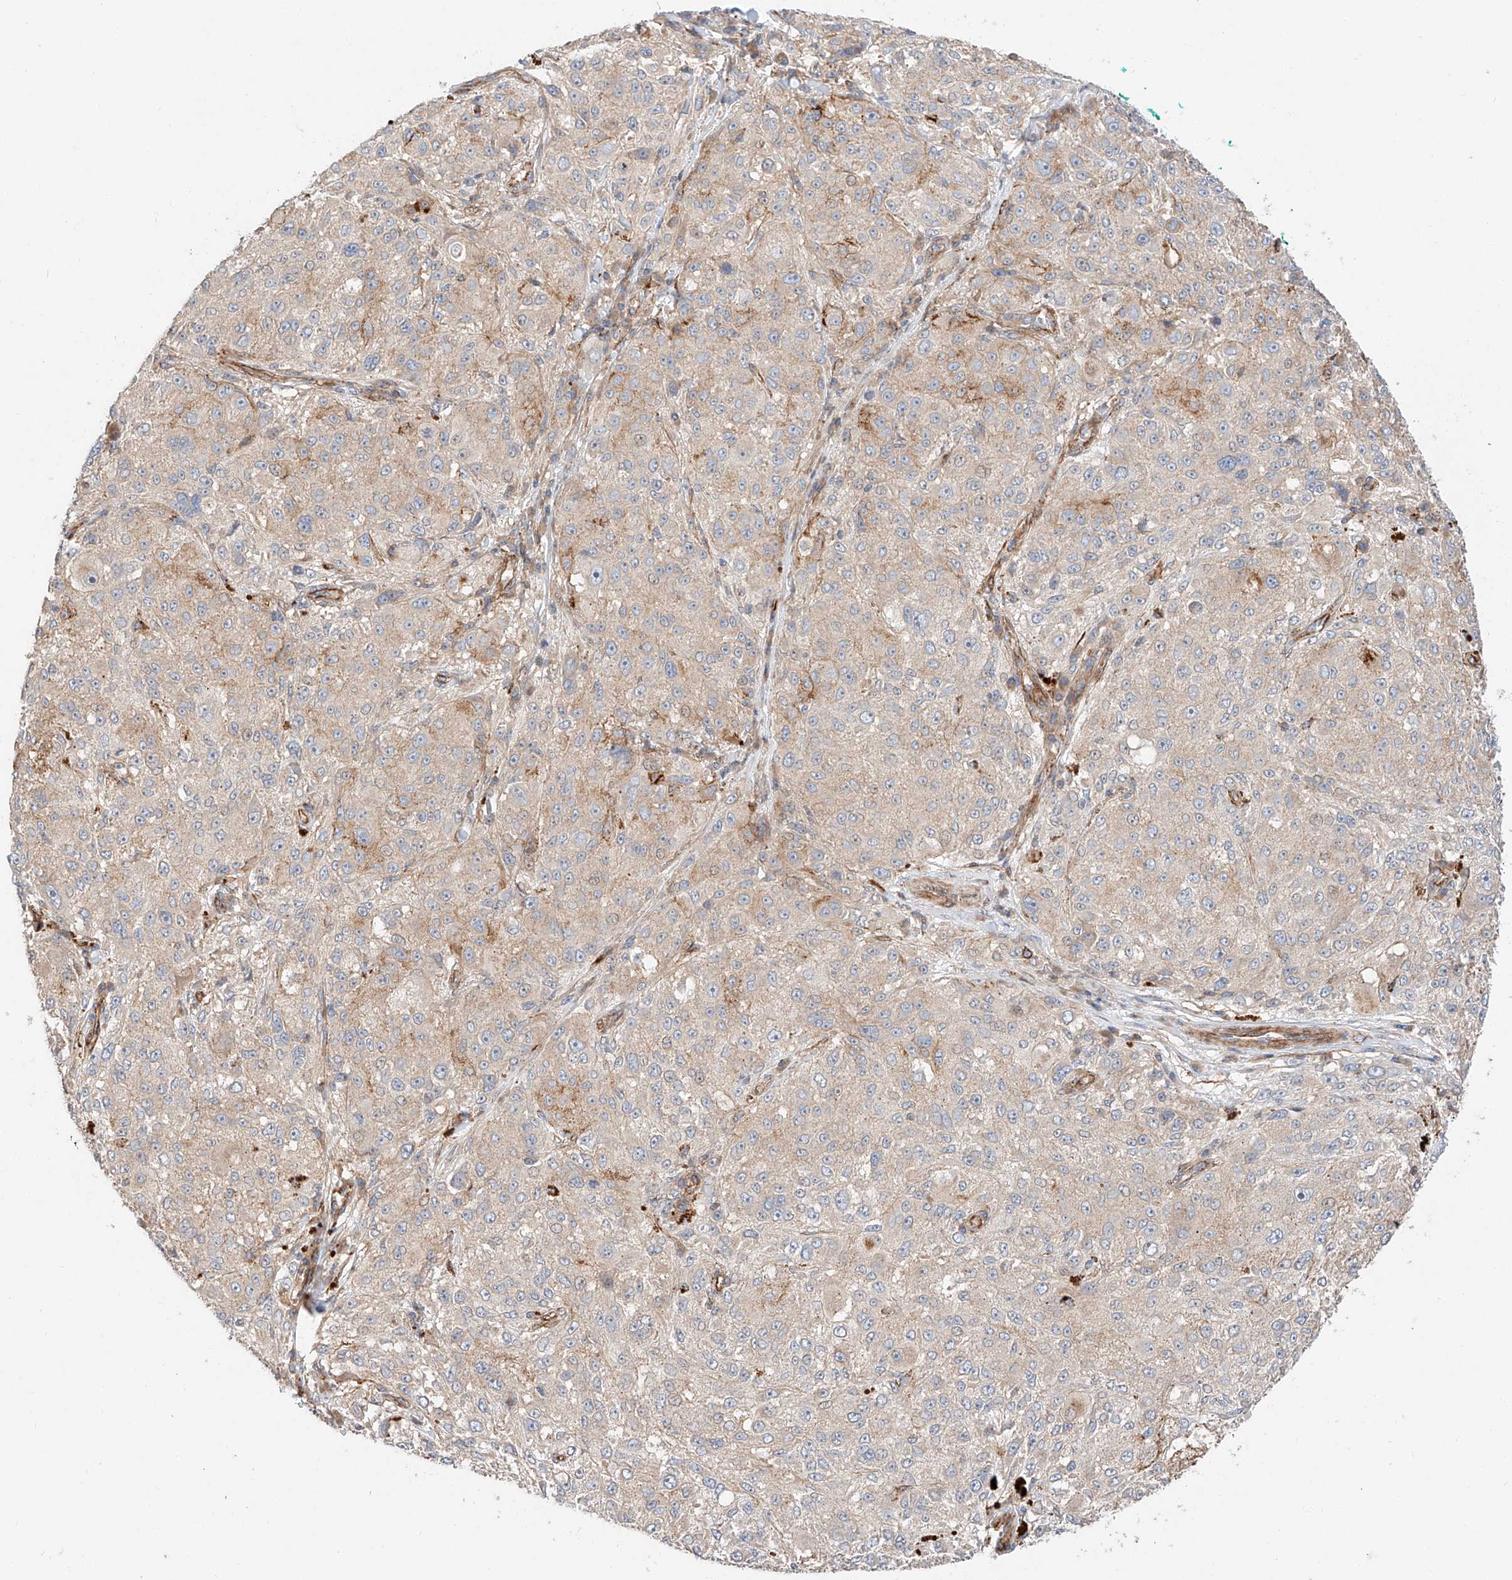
{"staining": {"intensity": "moderate", "quantity": "<25%", "location": "cytoplasmic/membranous"}, "tissue": "melanoma", "cell_type": "Tumor cells", "image_type": "cancer", "snomed": [{"axis": "morphology", "description": "Necrosis, NOS"}, {"axis": "morphology", "description": "Malignant melanoma, NOS"}, {"axis": "topography", "description": "Skin"}], "caption": "A high-resolution image shows IHC staining of melanoma, which reveals moderate cytoplasmic/membranous positivity in about <25% of tumor cells.", "gene": "MINDY4", "patient": {"sex": "female", "age": 87}}